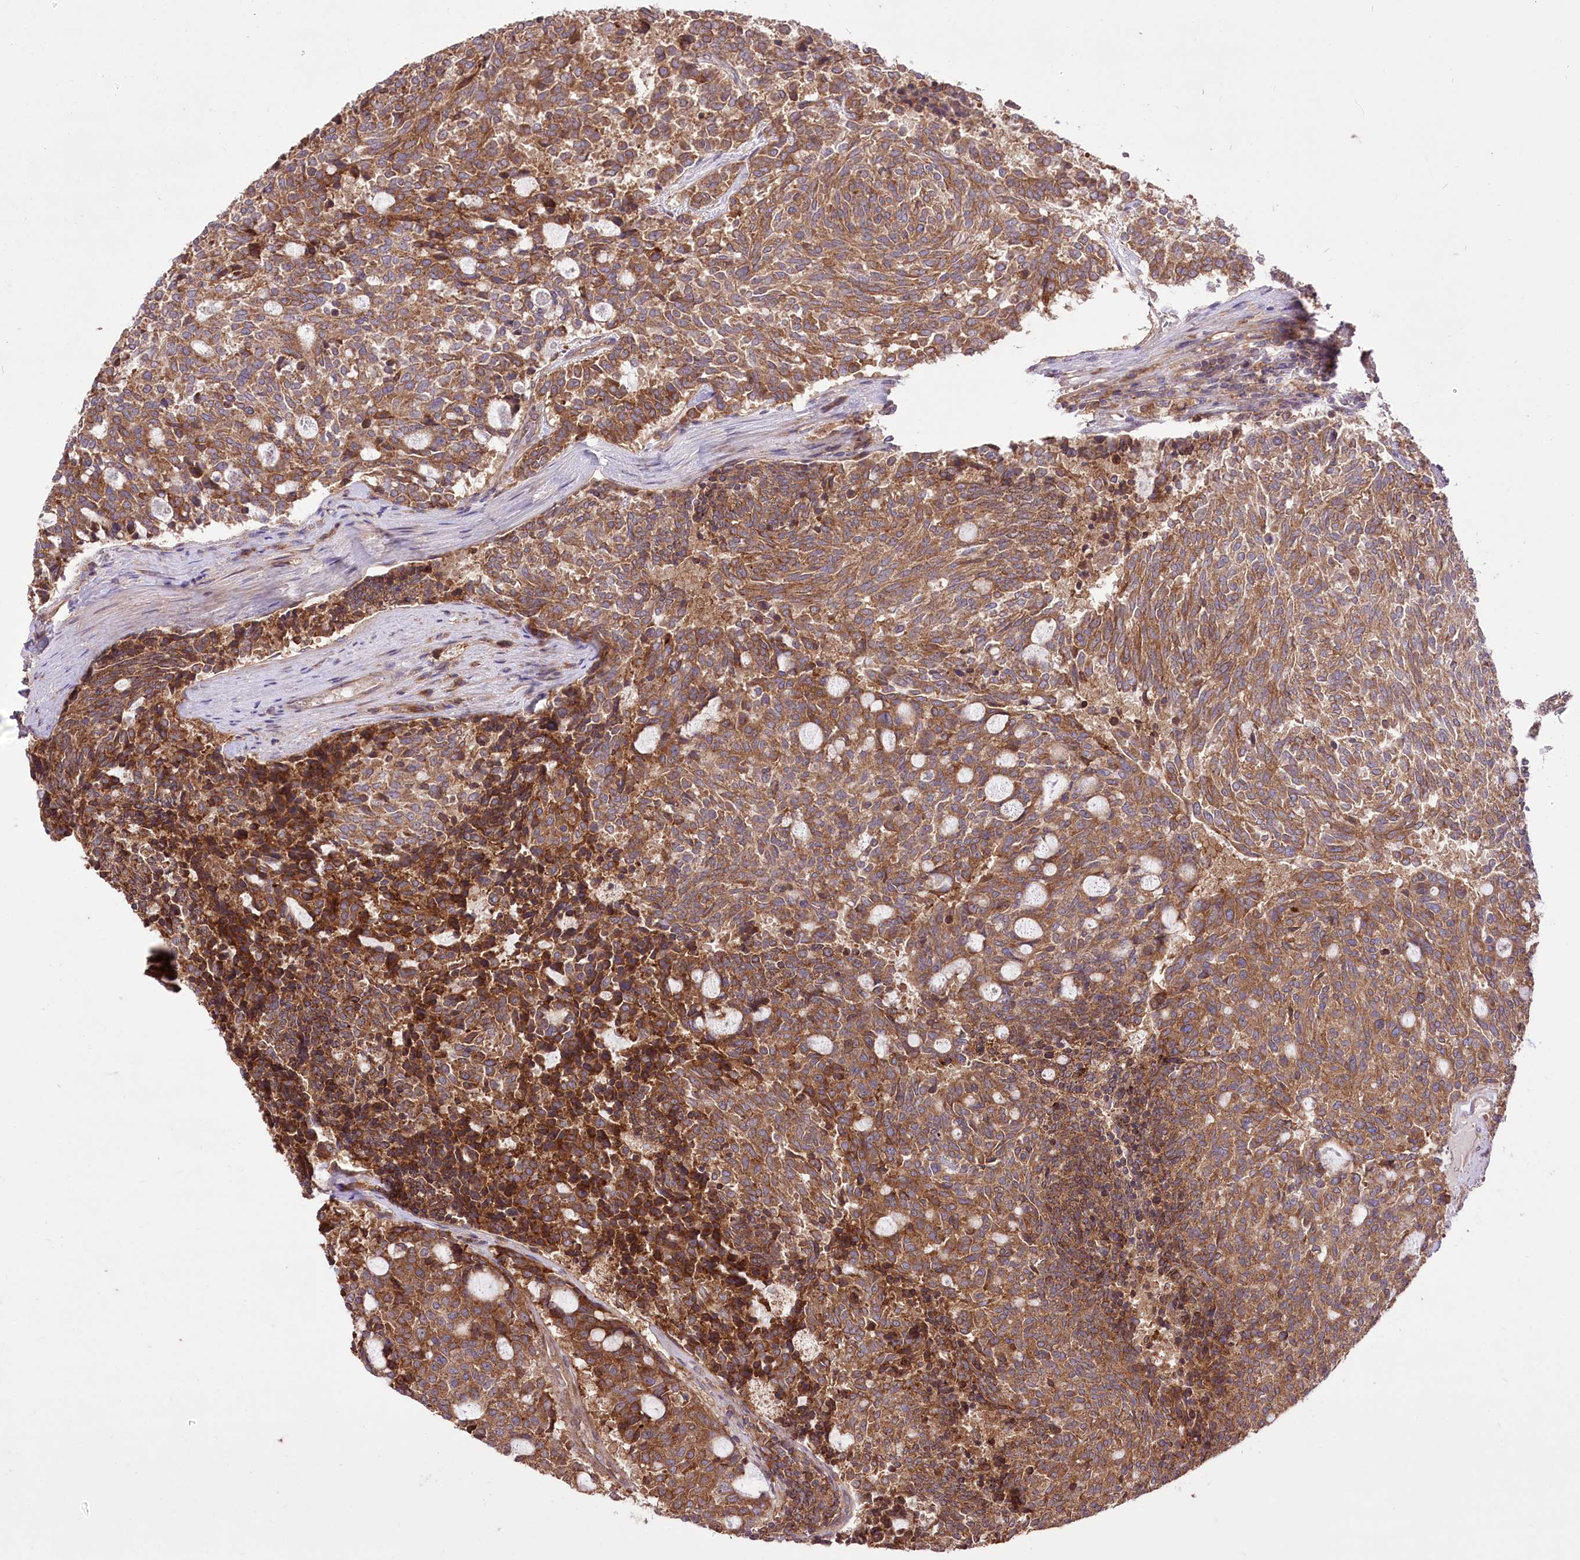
{"staining": {"intensity": "moderate", "quantity": ">75%", "location": "cytoplasmic/membranous"}, "tissue": "carcinoid", "cell_type": "Tumor cells", "image_type": "cancer", "snomed": [{"axis": "morphology", "description": "Carcinoid, malignant, NOS"}, {"axis": "topography", "description": "Pancreas"}], "caption": "A medium amount of moderate cytoplasmic/membranous positivity is present in about >75% of tumor cells in carcinoid tissue. The staining was performed using DAB to visualize the protein expression in brown, while the nuclei were stained in blue with hematoxylin (Magnification: 20x).", "gene": "XYLB", "patient": {"sex": "female", "age": 54}}